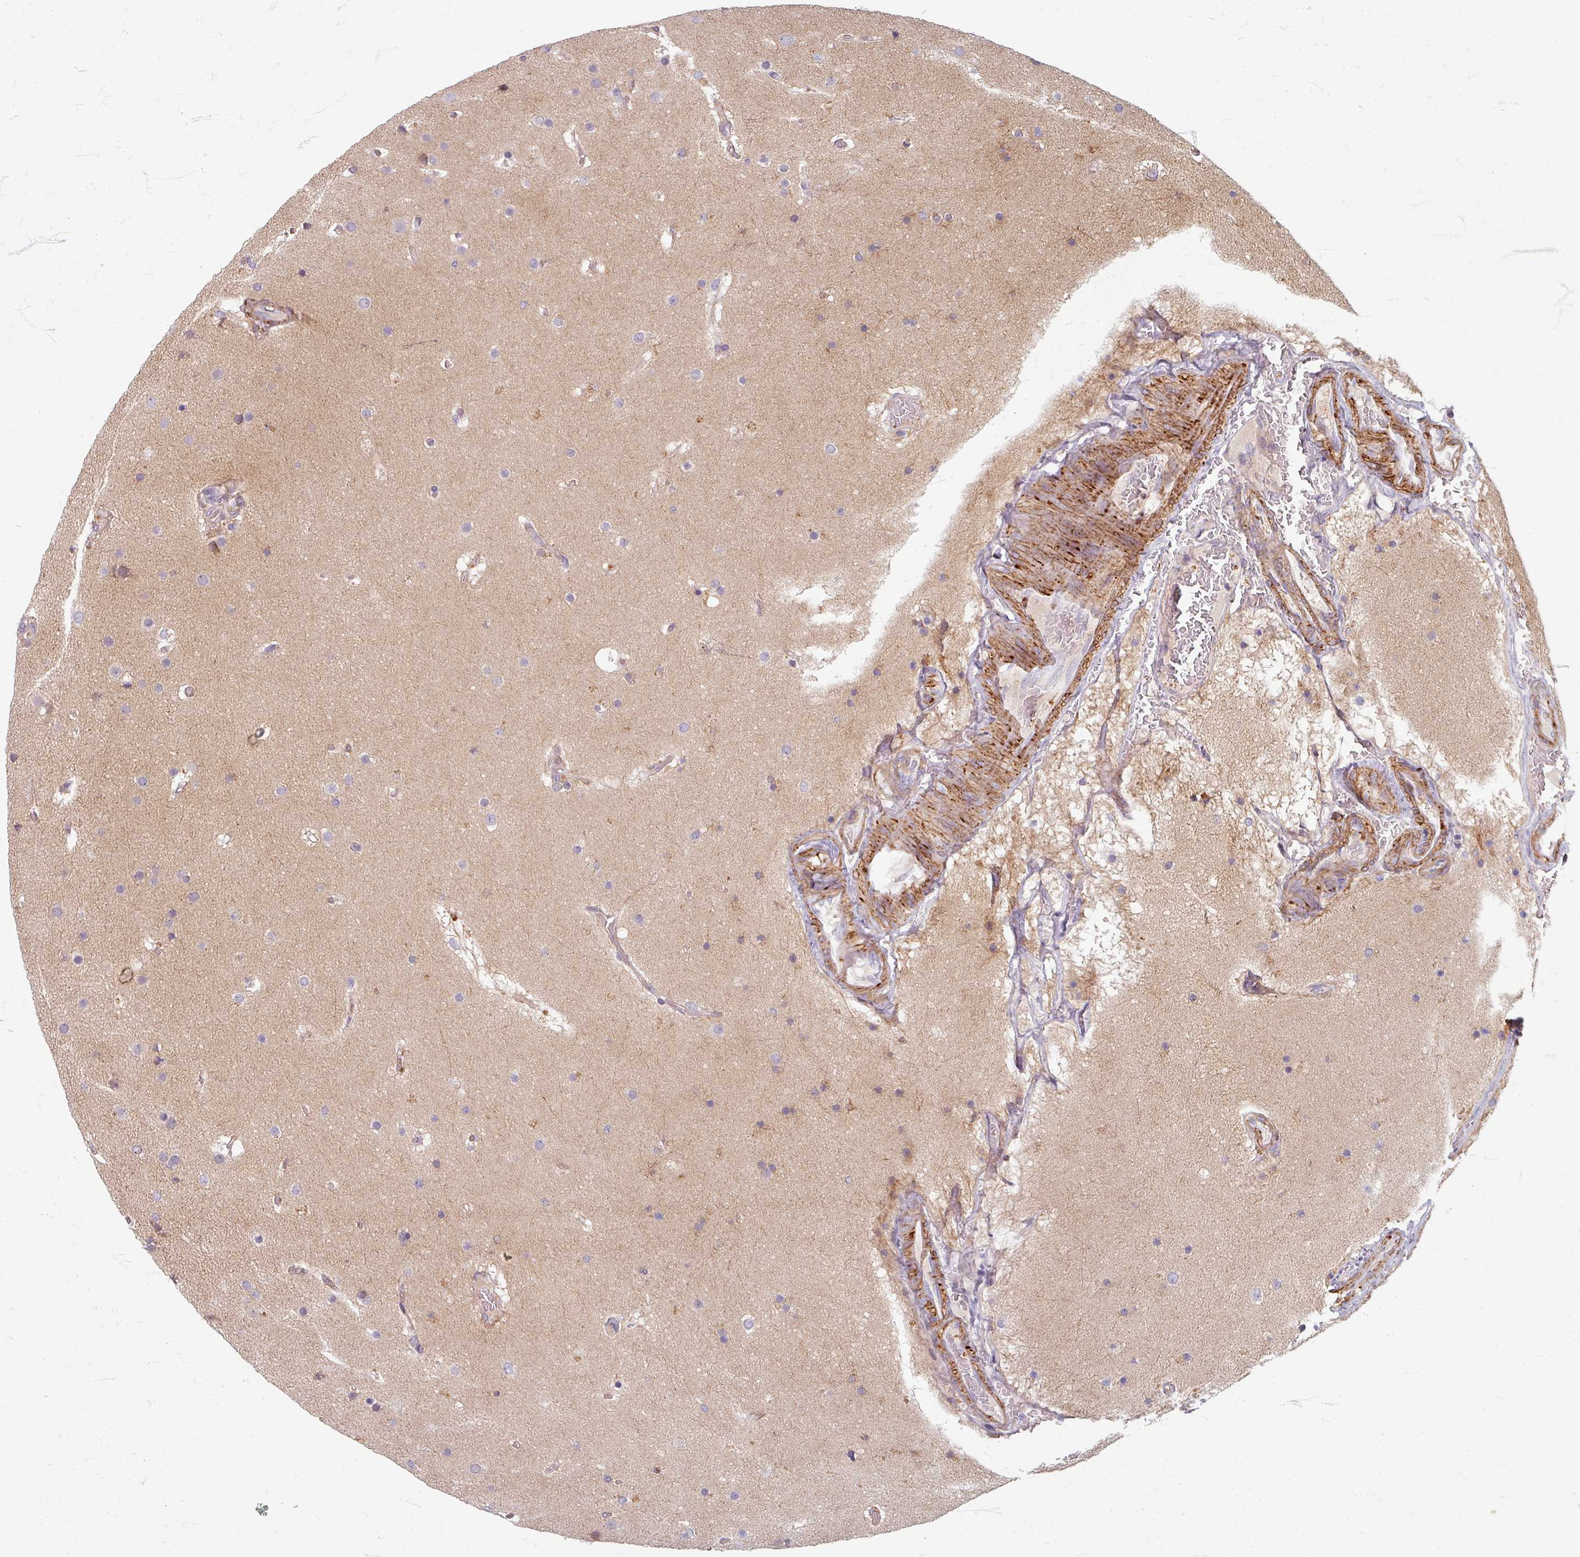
{"staining": {"intensity": "moderate", "quantity": "<25%", "location": "cytoplasmic/membranous"}, "tissue": "glioma", "cell_type": "Tumor cells", "image_type": "cancer", "snomed": [{"axis": "morphology", "description": "Glioma, malignant, High grade"}, {"axis": "topography", "description": "Cerebral cortex"}], "caption": "Brown immunohistochemical staining in human glioma shows moderate cytoplasmic/membranous expression in approximately <25% of tumor cells.", "gene": "GABARAPL1", "patient": {"sex": "female", "age": 36}}